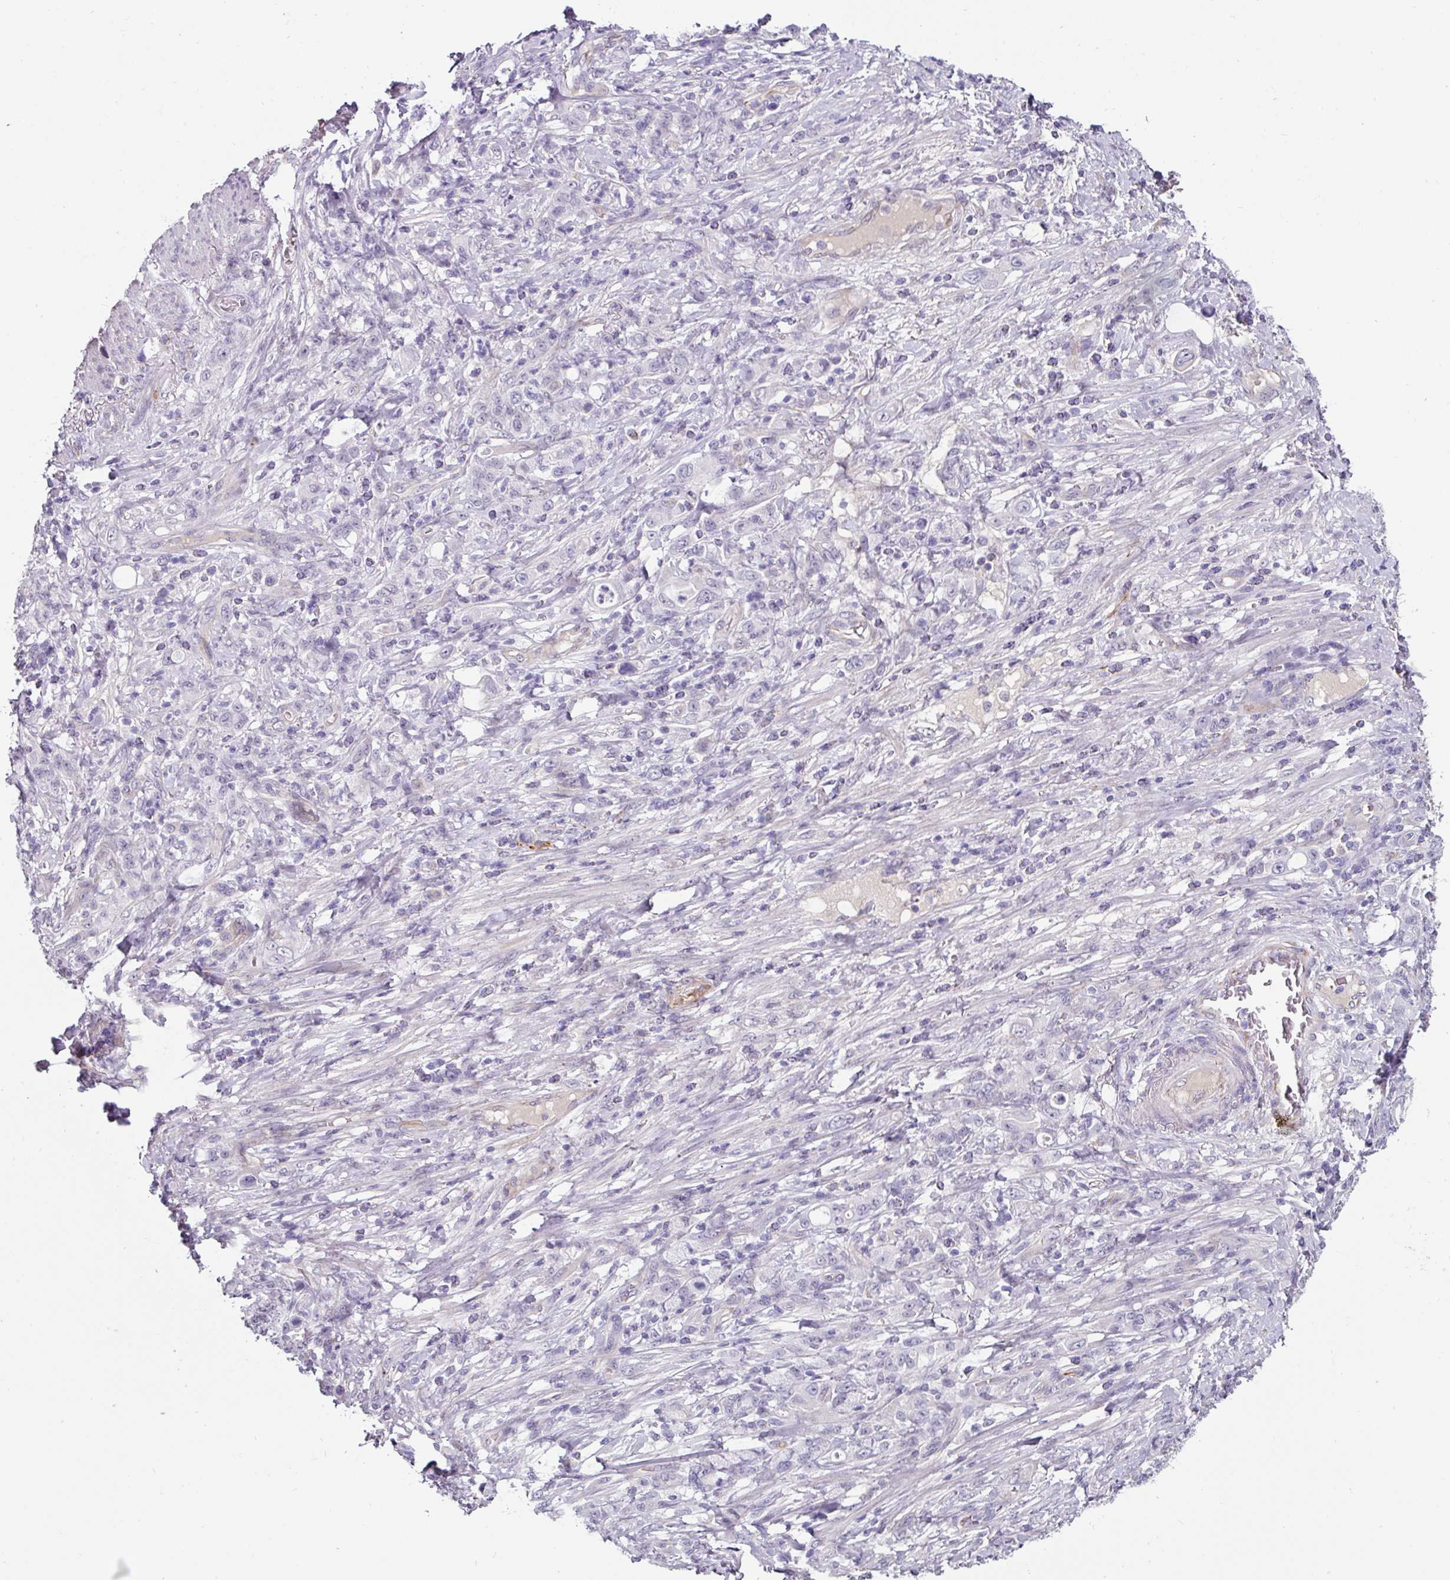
{"staining": {"intensity": "negative", "quantity": "none", "location": "none"}, "tissue": "stomach cancer", "cell_type": "Tumor cells", "image_type": "cancer", "snomed": [{"axis": "morphology", "description": "Adenocarcinoma, NOS"}, {"axis": "topography", "description": "Stomach"}], "caption": "Tumor cells are negative for protein expression in human adenocarcinoma (stomach). (Brightfield microscopy of DAB (3,3'-diaminobenzidine) immunohistochemistry (IHC) at high magnification).", "gene": "EYA3", "patient": {"sex": "female", "age": 79}}